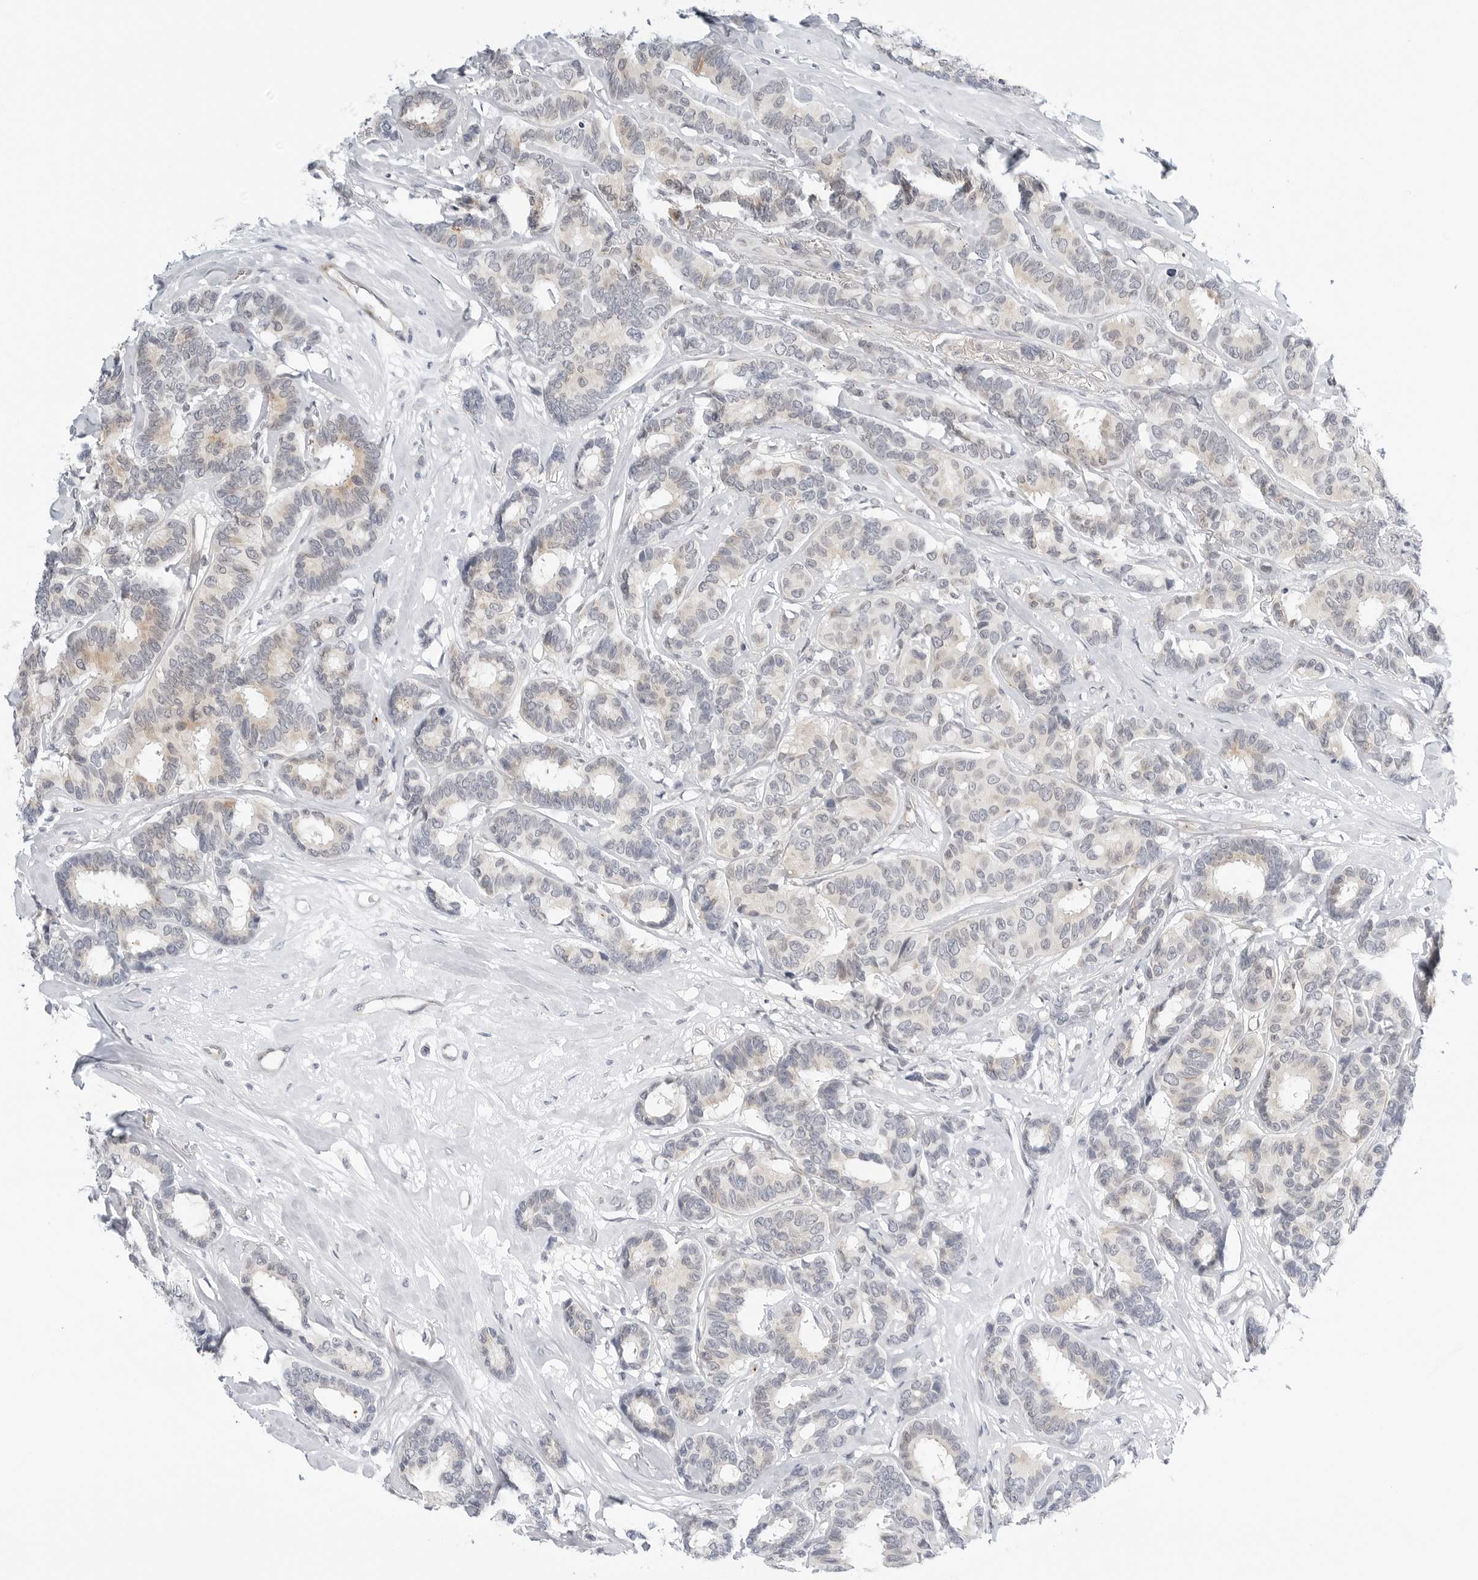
{"staining": {"intensity": "weak", "quantity": "<25%", "location": "cytoplasmic/membranous"}, "tissue": "breast cancer", "cell_type": "Tumor cells", "image_type": "cancer", "snomed": [{"axis": "morphology", "description": "Duct carcinoma"}, {"axis": "topography", "description": "Breast"}], "caption": "Immunohistochemical staining of breast intraductal carcinoma exhibits no significant staining in tumor cells.", "gene": "MAP2K5", "patient": {"sex": "female", "age": 87}}